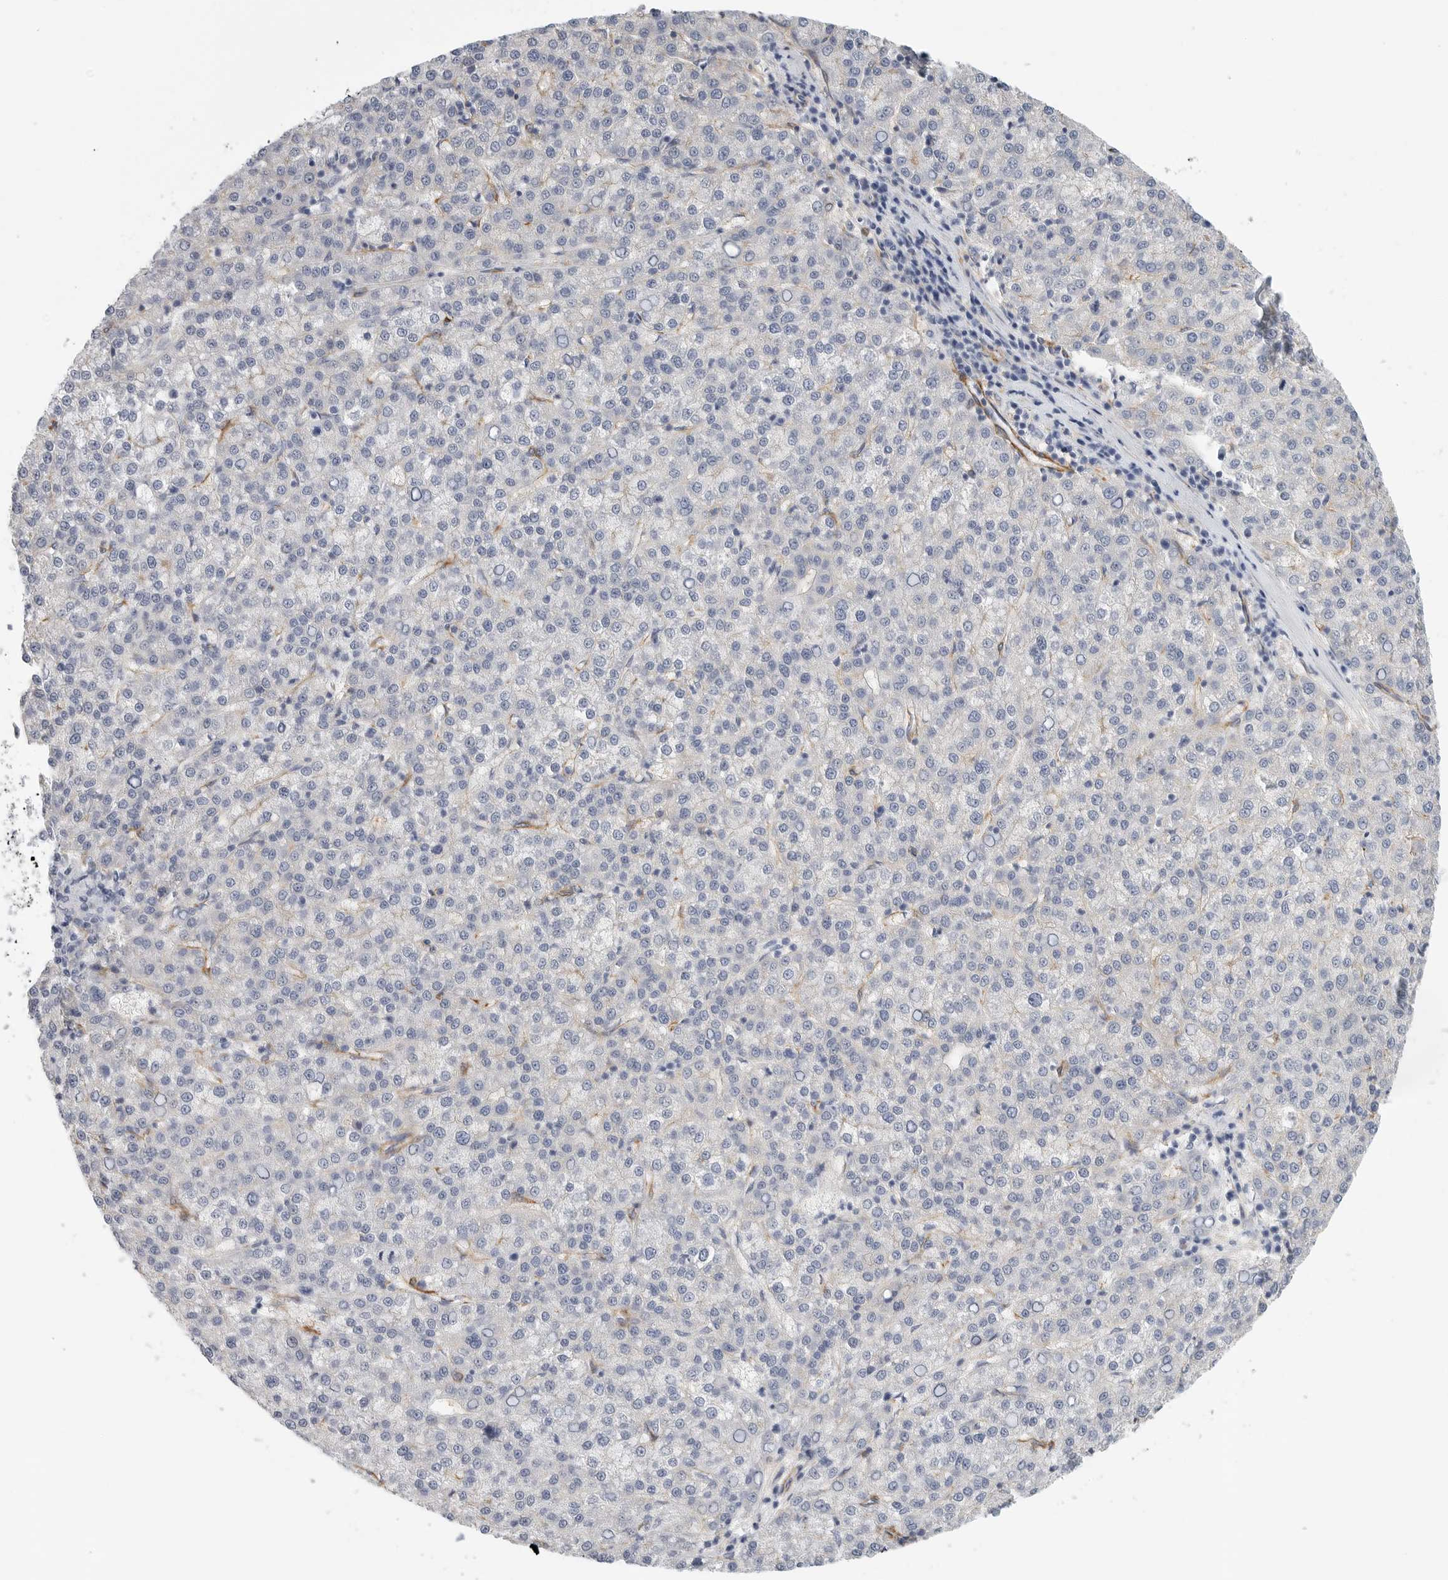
{"staining": {"intensity": "negative", "quantity": "none", "location": "none"}, "tissue": "liver cancer", "cell_type": "Tumor cells", "image_type": "cancer", "snomed": [{"axis": "morphology", "description": "Carcinoma, Hepatocellular, NOS"}, {"axis": "topography", "description": "Liver"}], "caption": "The histopathology image shows no significant expression in tumor cells of liver cancer.", "gene": "TNR", "patient": {"sex": "female", "age": 58}}